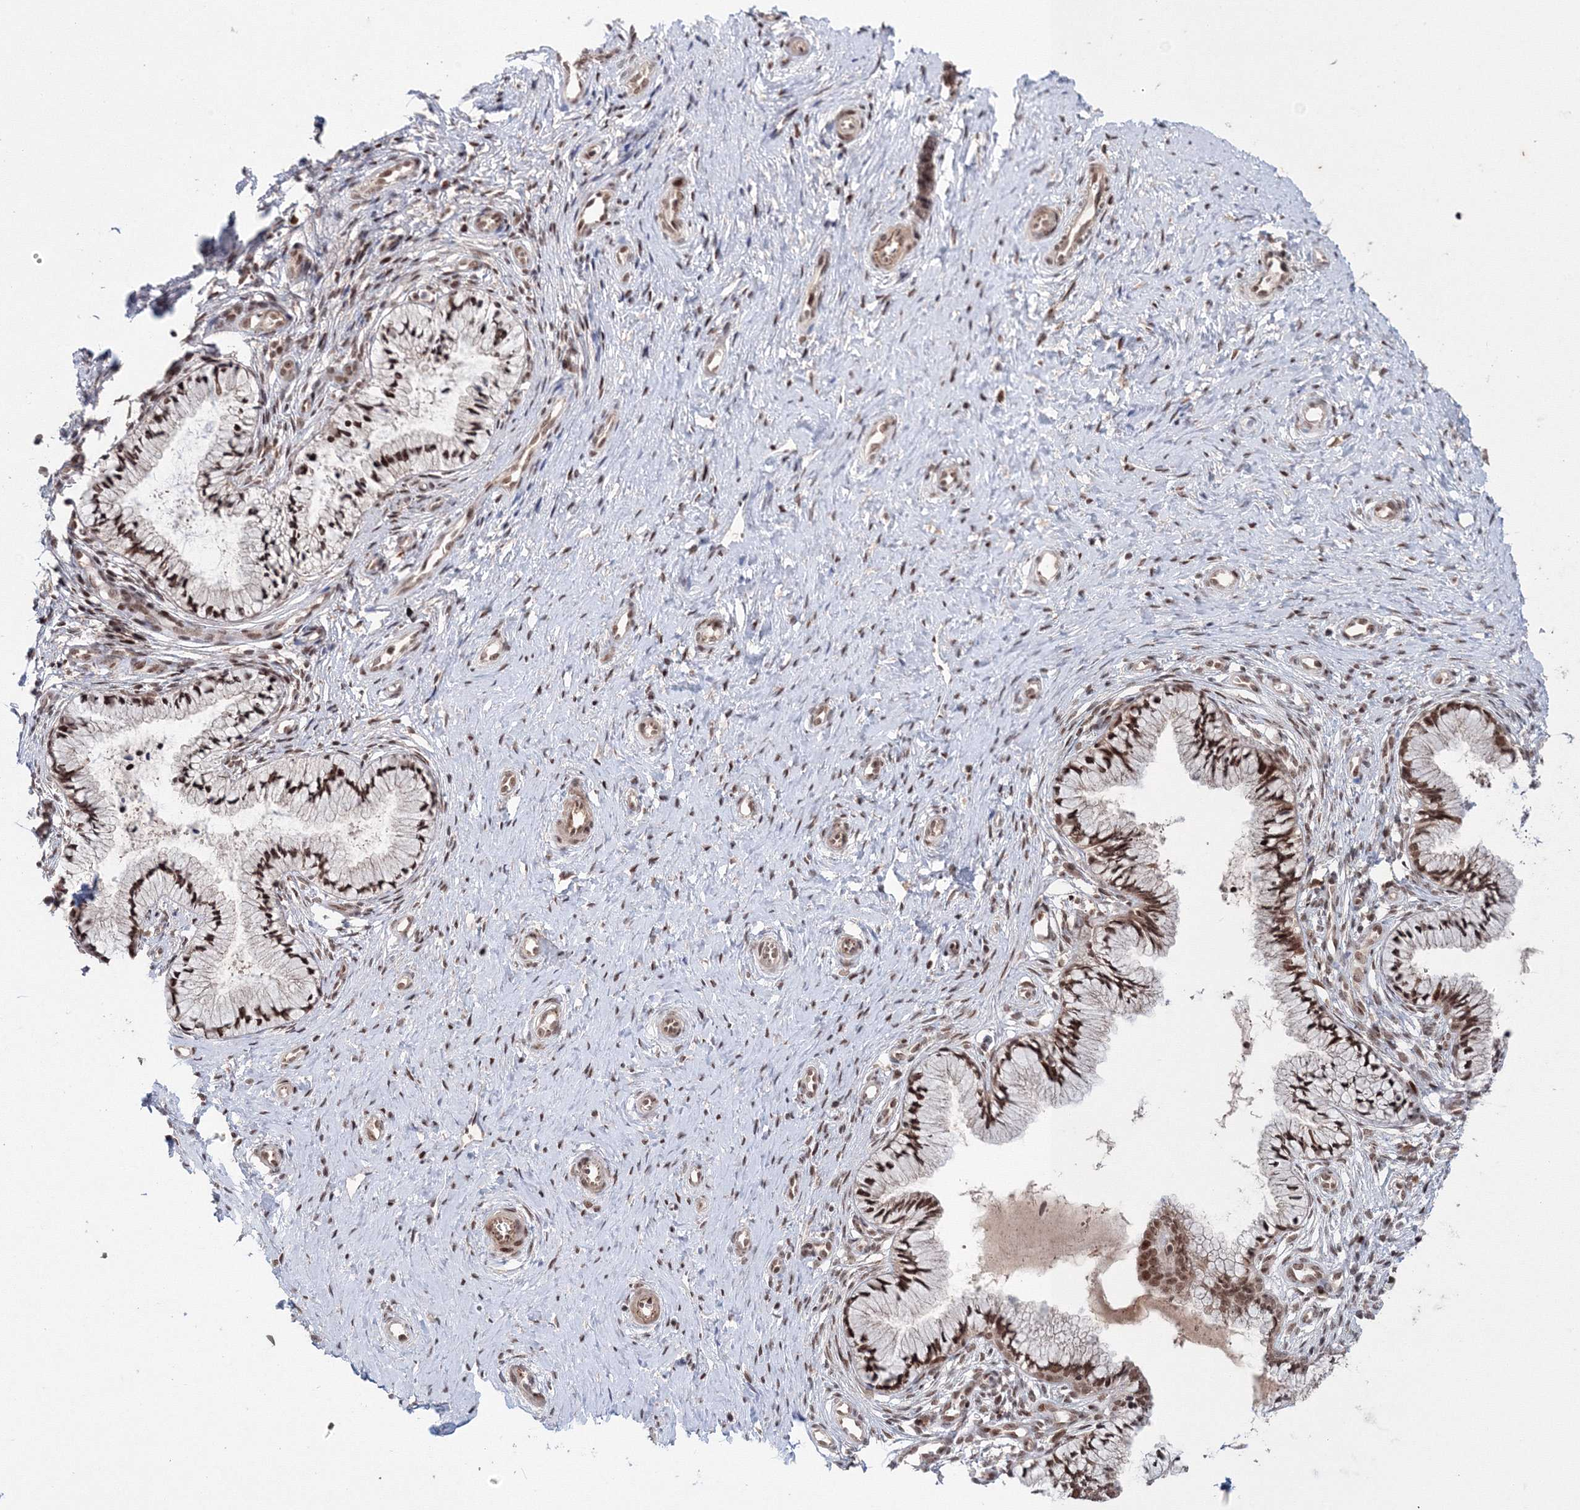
{"staining": {"intensity": "moderate", "quantity": ">75%", "location": "nuclear"}, "tissue": "cervix", "cell_type": "Glandular cells", "image_type": "normal", "snomed": [{"axis": "morphology", "description": "Normal tissue, NOS"}, {"axis": "topography", "description": "Cervix"}], "caption": "Immunohistochemistry photomicrograph of benign human cervix stained for a protein (brown), which reveals medium levels of moderate nuclear expression in approximately >75% of glandular cells.", "gene": "NOA1", "patient": {"sex": "female", "age": 36}}